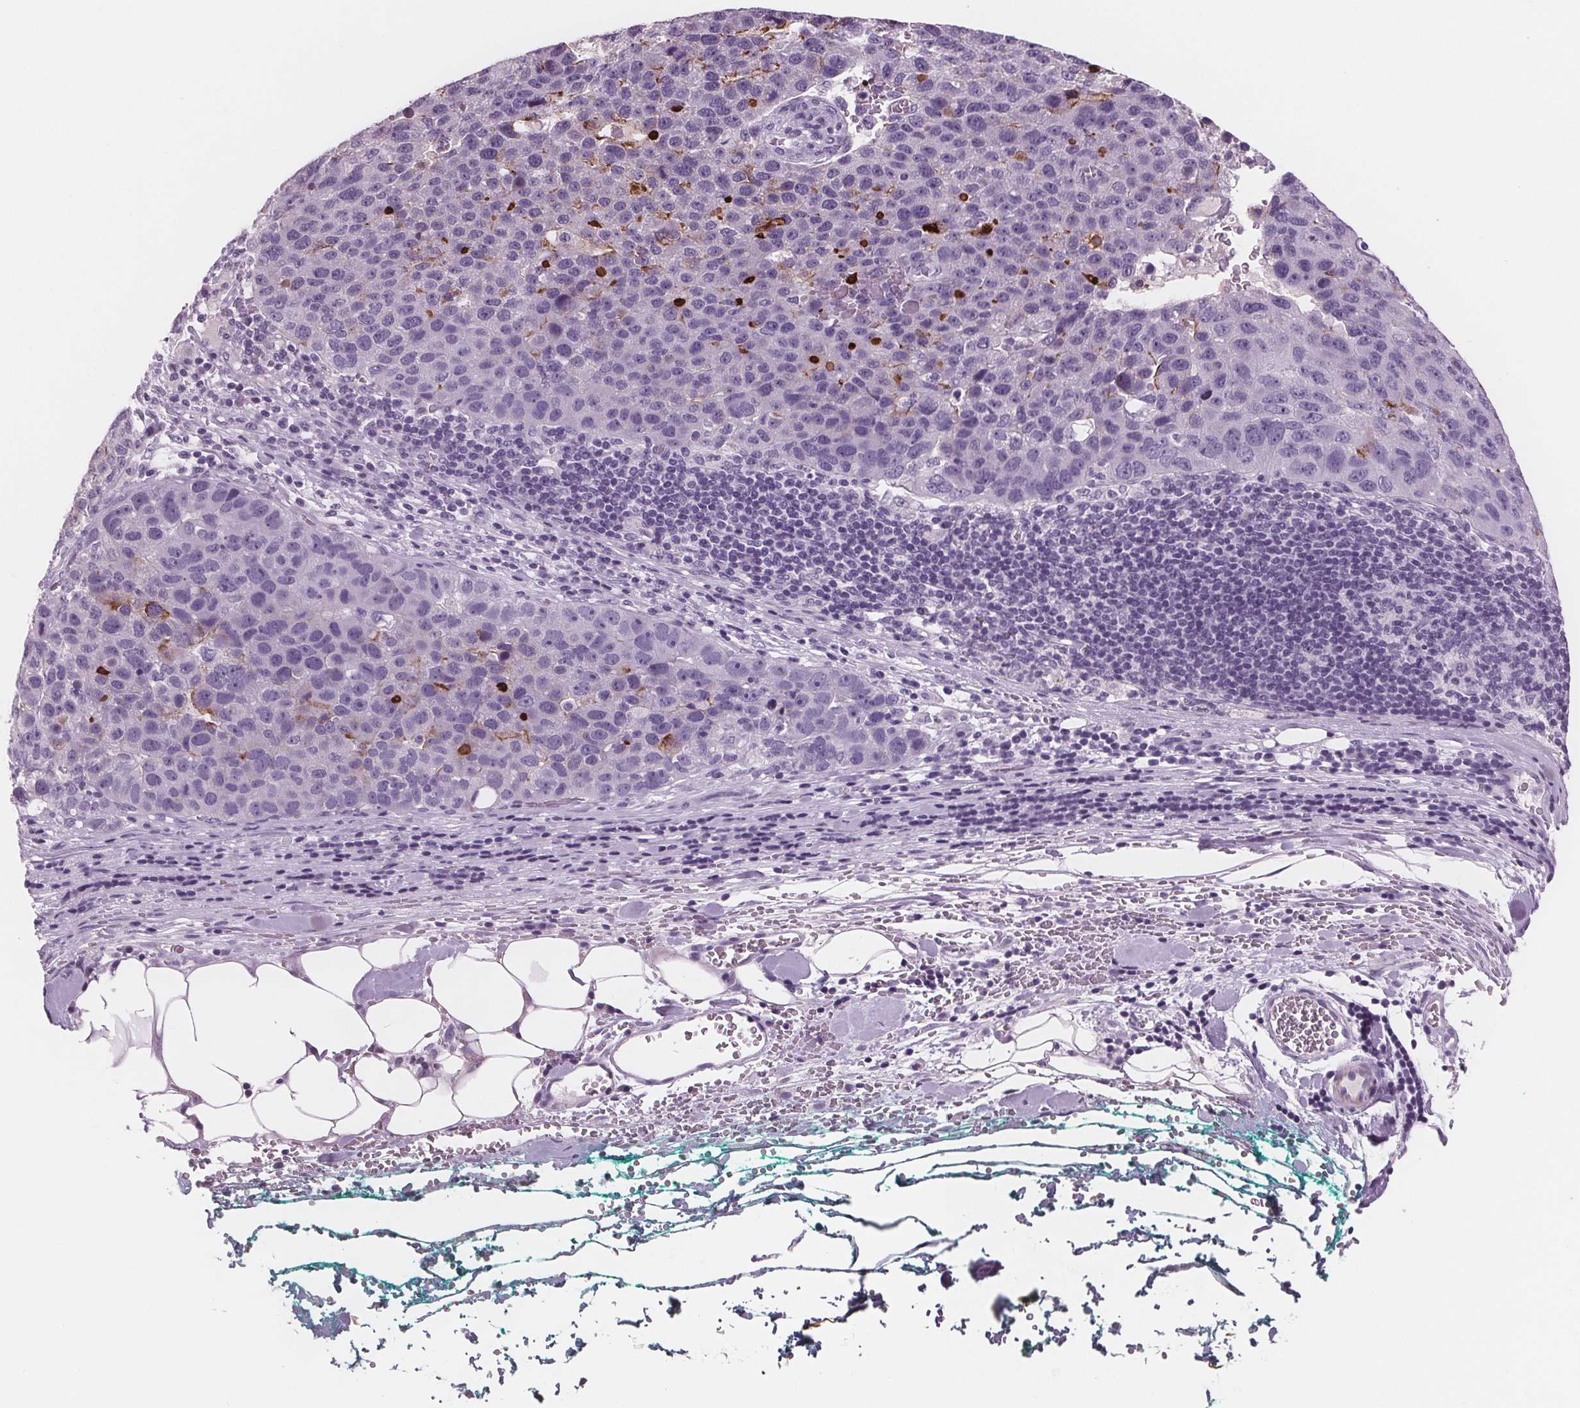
{"staining": {"intensity": "negative", "quantity": "none", "location": "none"}, "tissue": "pancreatic cancer", "cell_type": "Tumor cells", "image_type": "cancer", "snomed": [{"axis": "morphology", "description": "Adenocarcinoma, NOS"}, {"axis": "topography", "description": "Pancreas"}], "caption": "DAB immunohistochemical staining of human pancreatic cancer (adenocarcinoma) displays no significant positivity in tumor cells.", "gene": "AMBP", "patient": {"sex": "female", "age": 61}}